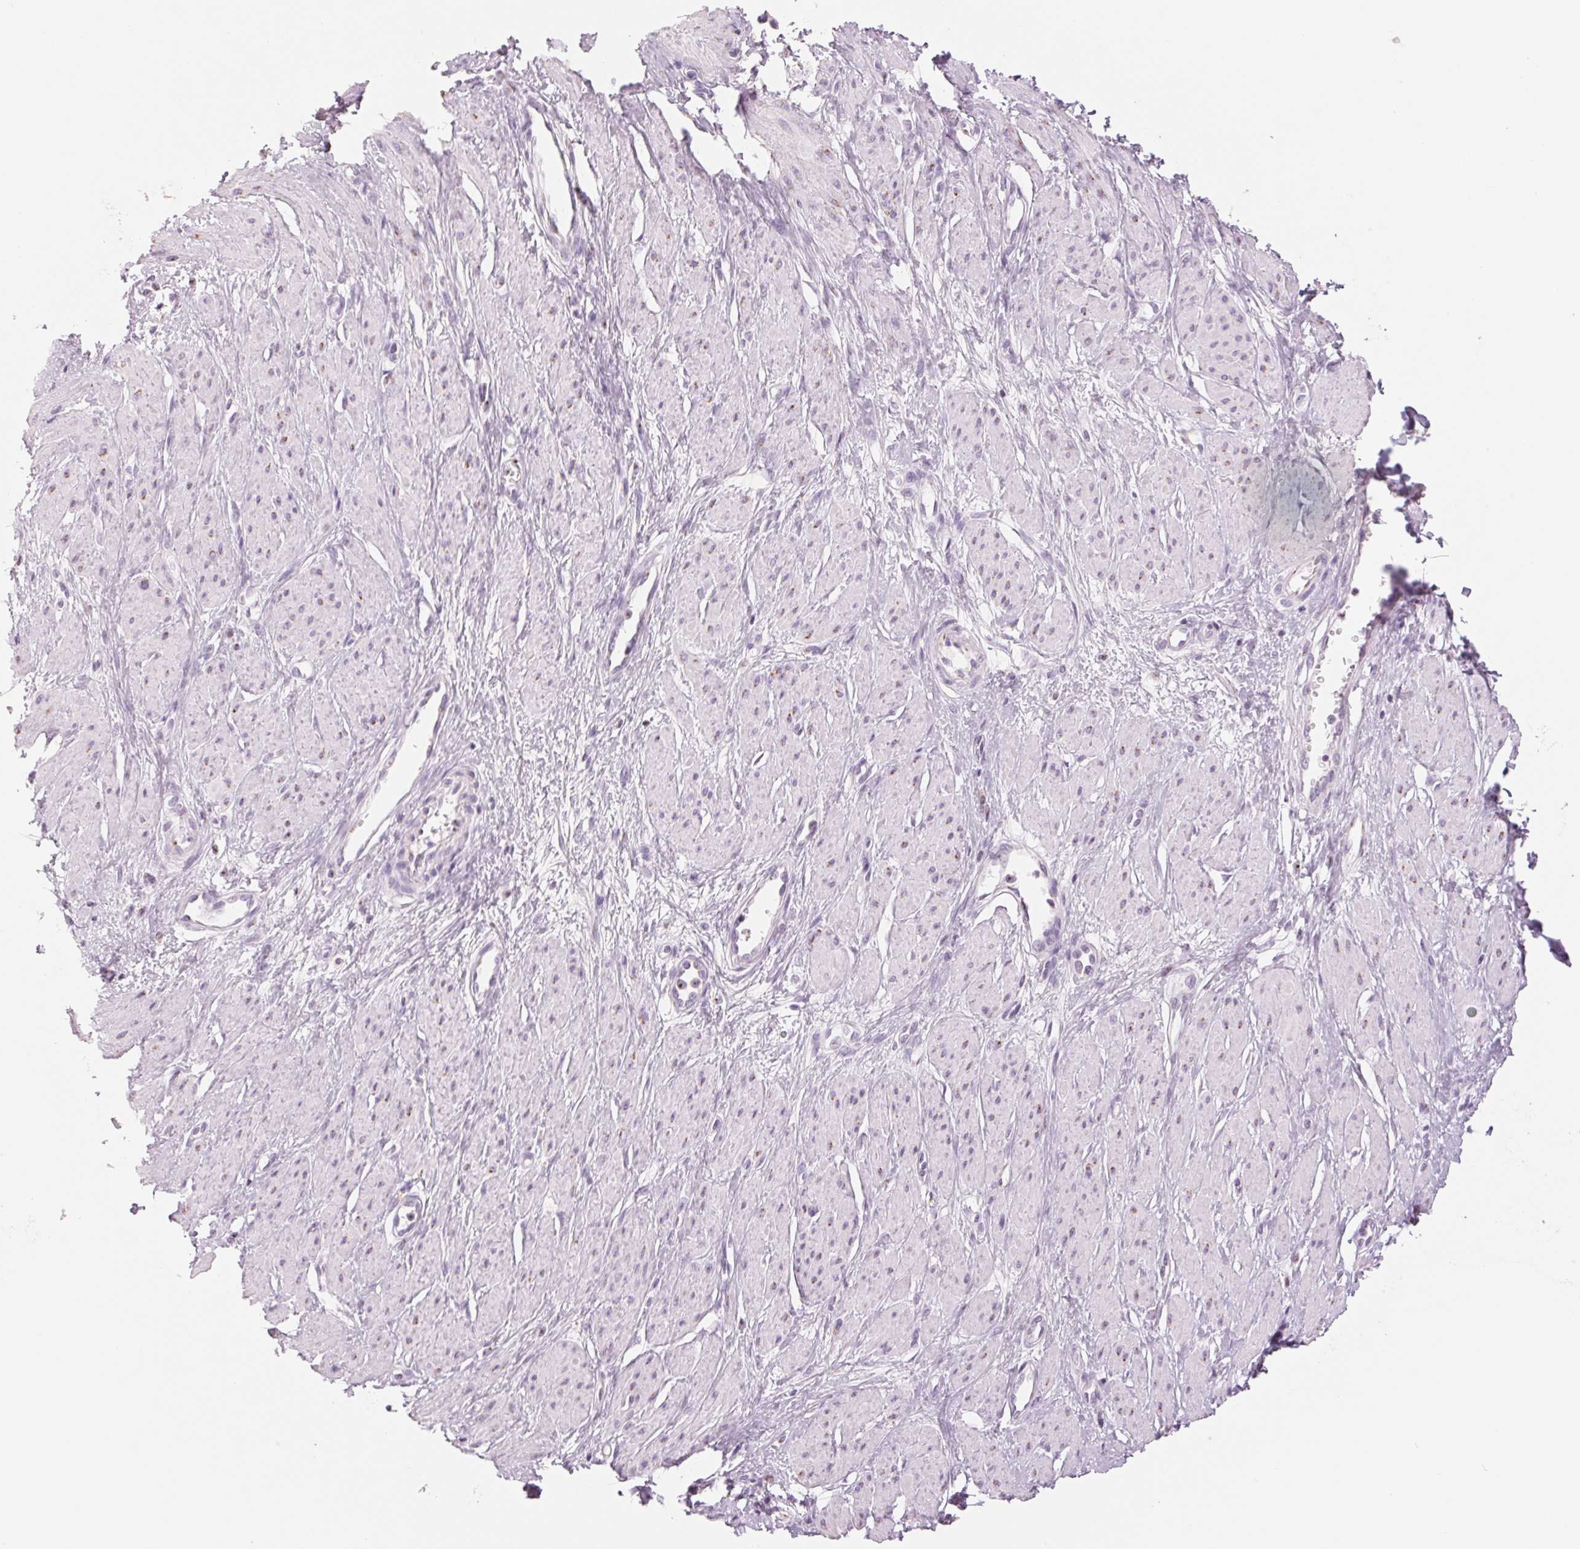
{"staining": {"intensity": "negative", "quantity": "none", "location": "none"}, "tissue": "smooth muscle", "cell_type": "Smooth muscle cells", "image_type": "normal", "snomed": [{"axis": "morphology", "description": "Normal tissue, NOS"}, {"axis": "topography", "description": "Smooth muscle"}, {"axis": "topography", "description": "Uterus"}], "caption": "Human smooth muscle stained for a protein using immunohistochemistry (IHC) exhibits no staining in smooth muscle cells.", "gene": "GALNT7", "patient": {"sex": "female", "age": 39}}